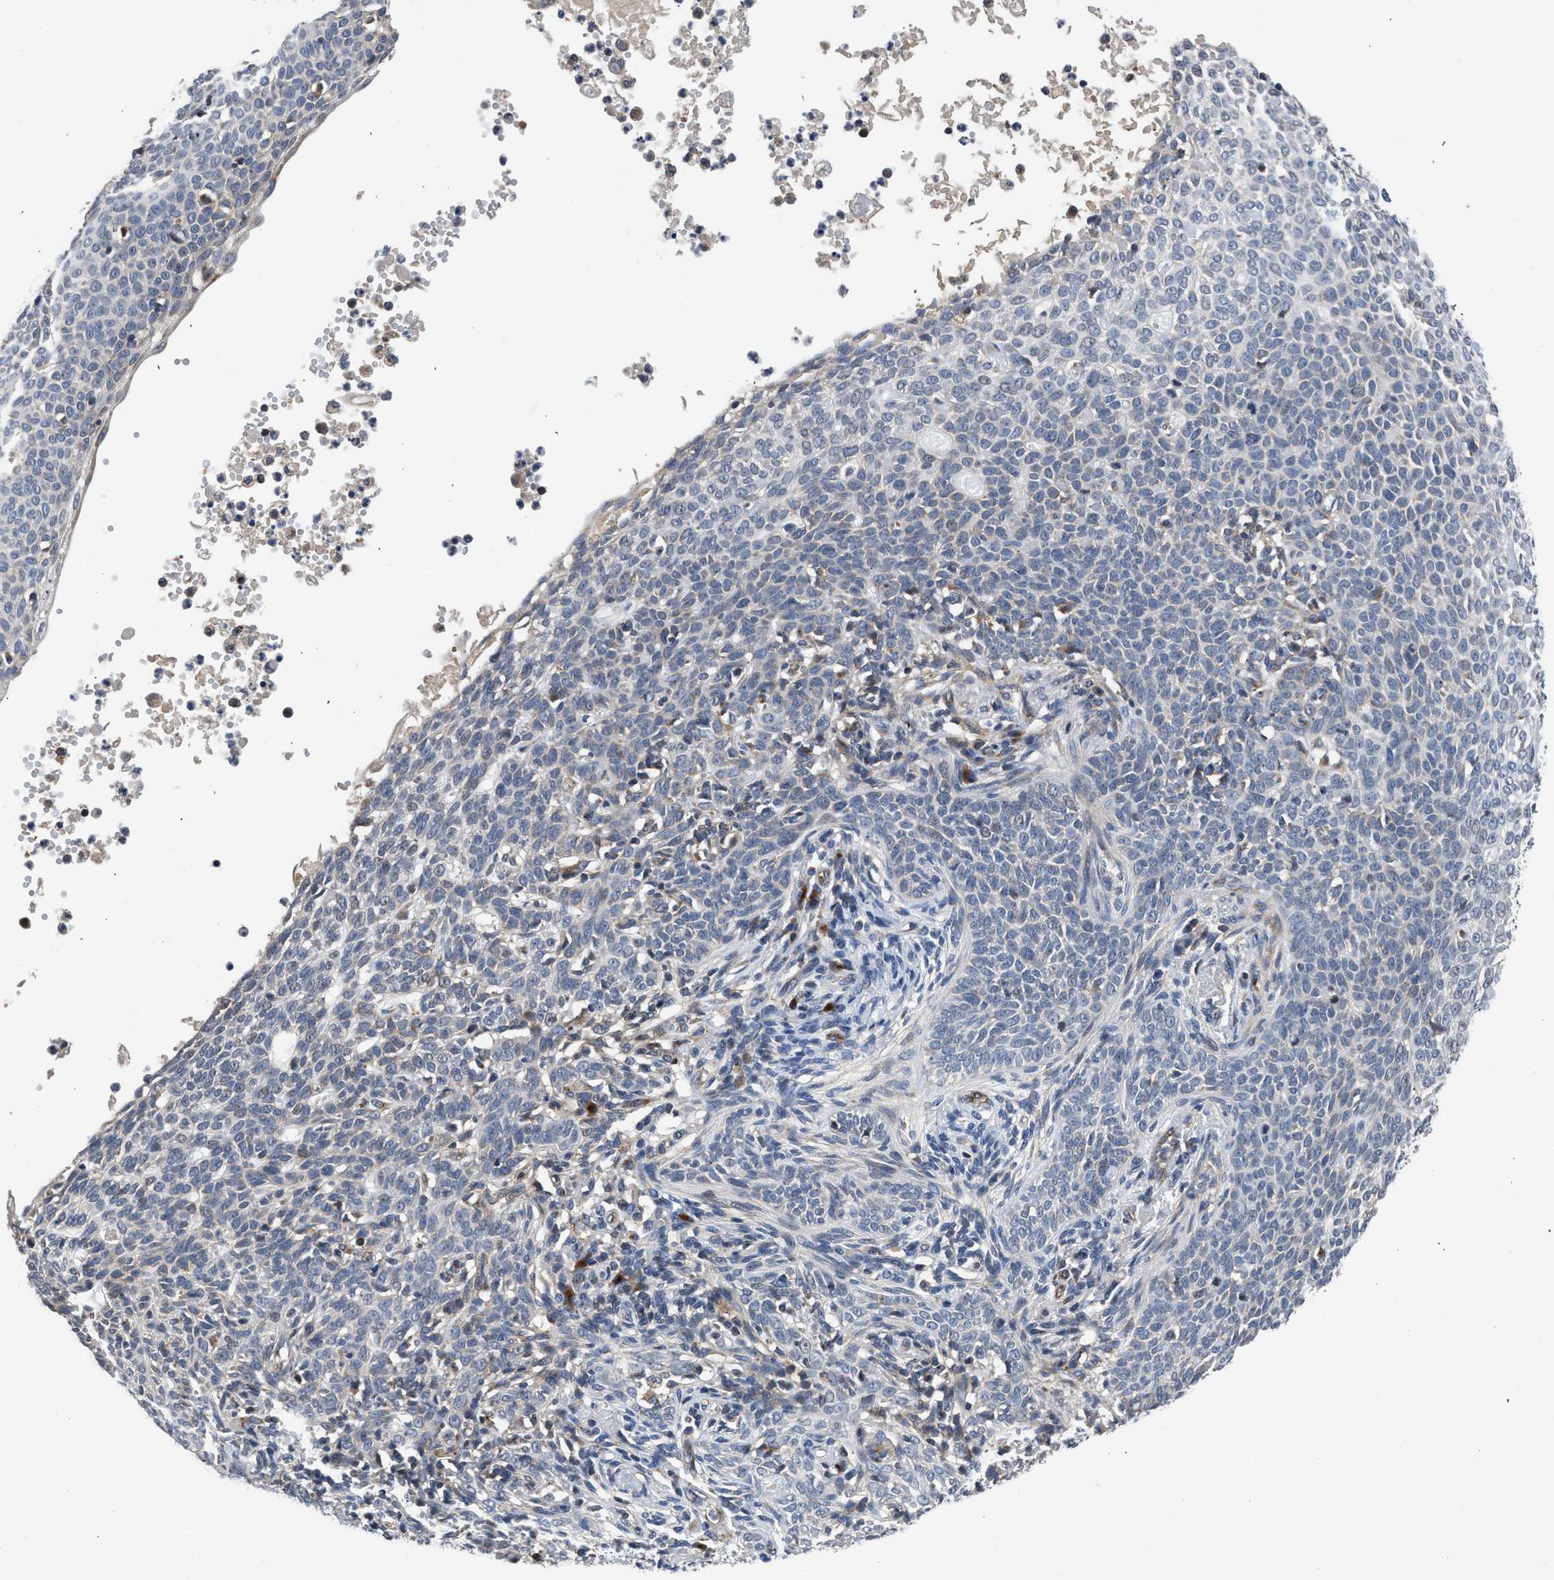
{"staining": {"intensity": "negative", "quantity": "none", "location": "none"}, "tissue": "skin cancer", "cell_type": "Tumor cells", "image_type": "cancer", "snomed": [{"axis": "morphology", "description": "Normal tissue, NOS"}, {"axis": "morphology", "description": "Basal cell carcinoma"}, {"axis": "topography", "description": "Skin"}], "caption": "Immunohistochemical staining of human skin cancer (basal cell carcinoma) shows no significant positivity in tumor cells.", "gene": "PIM1", "patient": {"sex": "male", "age": 87}}